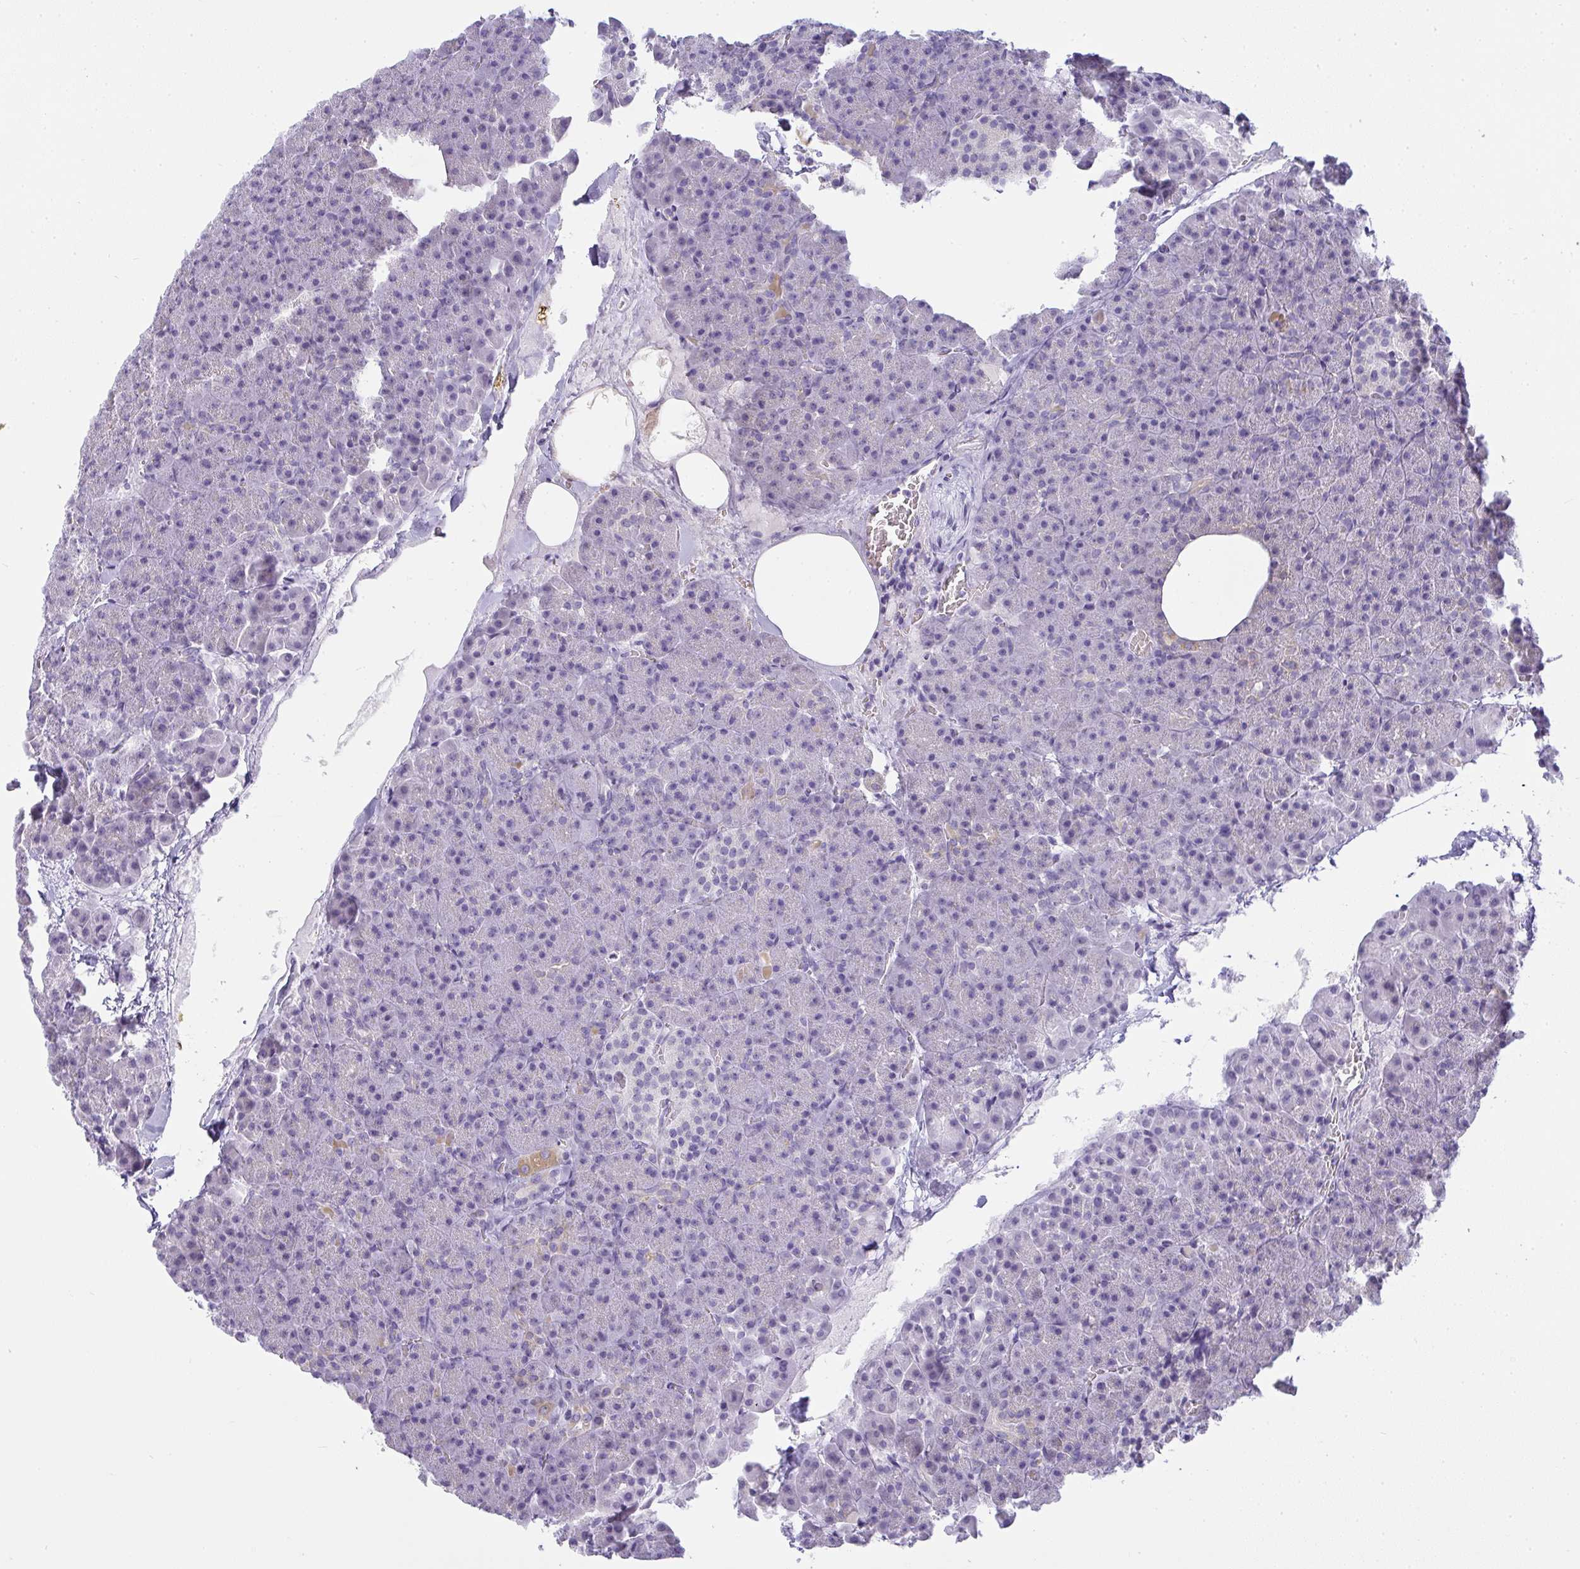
{"staining": {"intensity": "negative", "quantity": "none", "location": "none"}, "tissue": "pancreas", "cell_type": "Exocrine glandular cells", "image_type": "normal", "snomed": [{"axis": "morphology", "description": "Normal tissue, NOS"}, {"axis": "topography", "description": "Pancreas"}], "caption": "An image of human pancreas is negative for staining in exocrine glandular cells. Brightfield microscopy of immunohistochemistry (IHC) stained with DAB (brown) and hematoxylin (blue), captured at high magnification.", "gene": "GSDMB", "patient": {"sex": "female", "age": 74}}